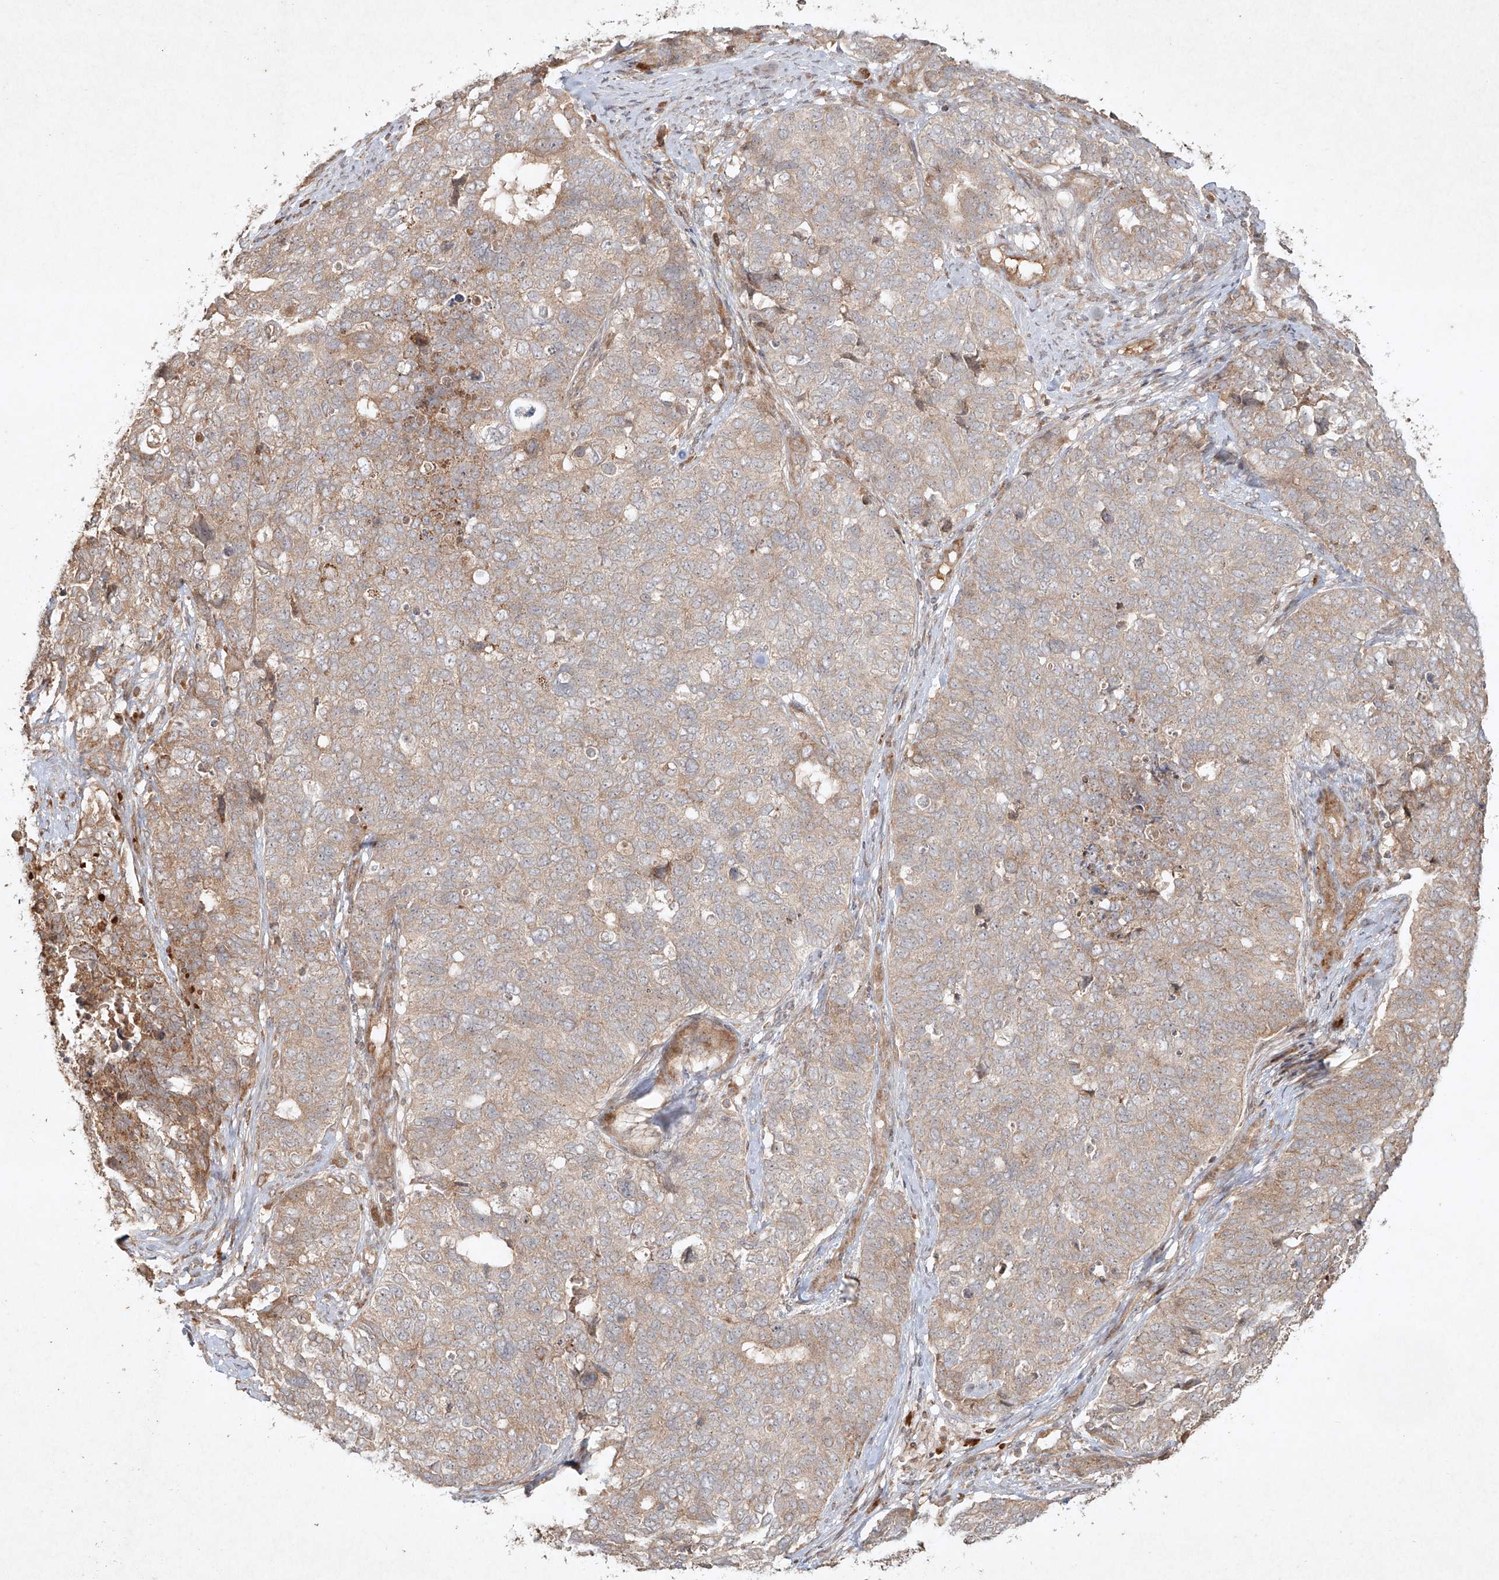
{"staining": {"intensity": "weak", "quantity": "25%-75%", "location": "cytoplasmic/membranous"}, "tissue": "cervical cancer", "cell_type": "Tumor cells", "image_type": "cancer", "snomed": [{"axis": "morphology", "description": "Squamous cell carcinoma, NOS"}, {"axis": "topography", "description": "Cervix"}], "caption": "Brown immunohistochemical staining in cervical squamous cell carcinoma demonstrates weak cytoplasmic/membranous staining in approximately 25%-75% of tumor cells. Using DAB (brown) and hematoxylin (blue) stains, captured at high magnification using brightfield microscopy.", "gene": "CYYR1", "patient": {"sex": "female", "age": 63}}